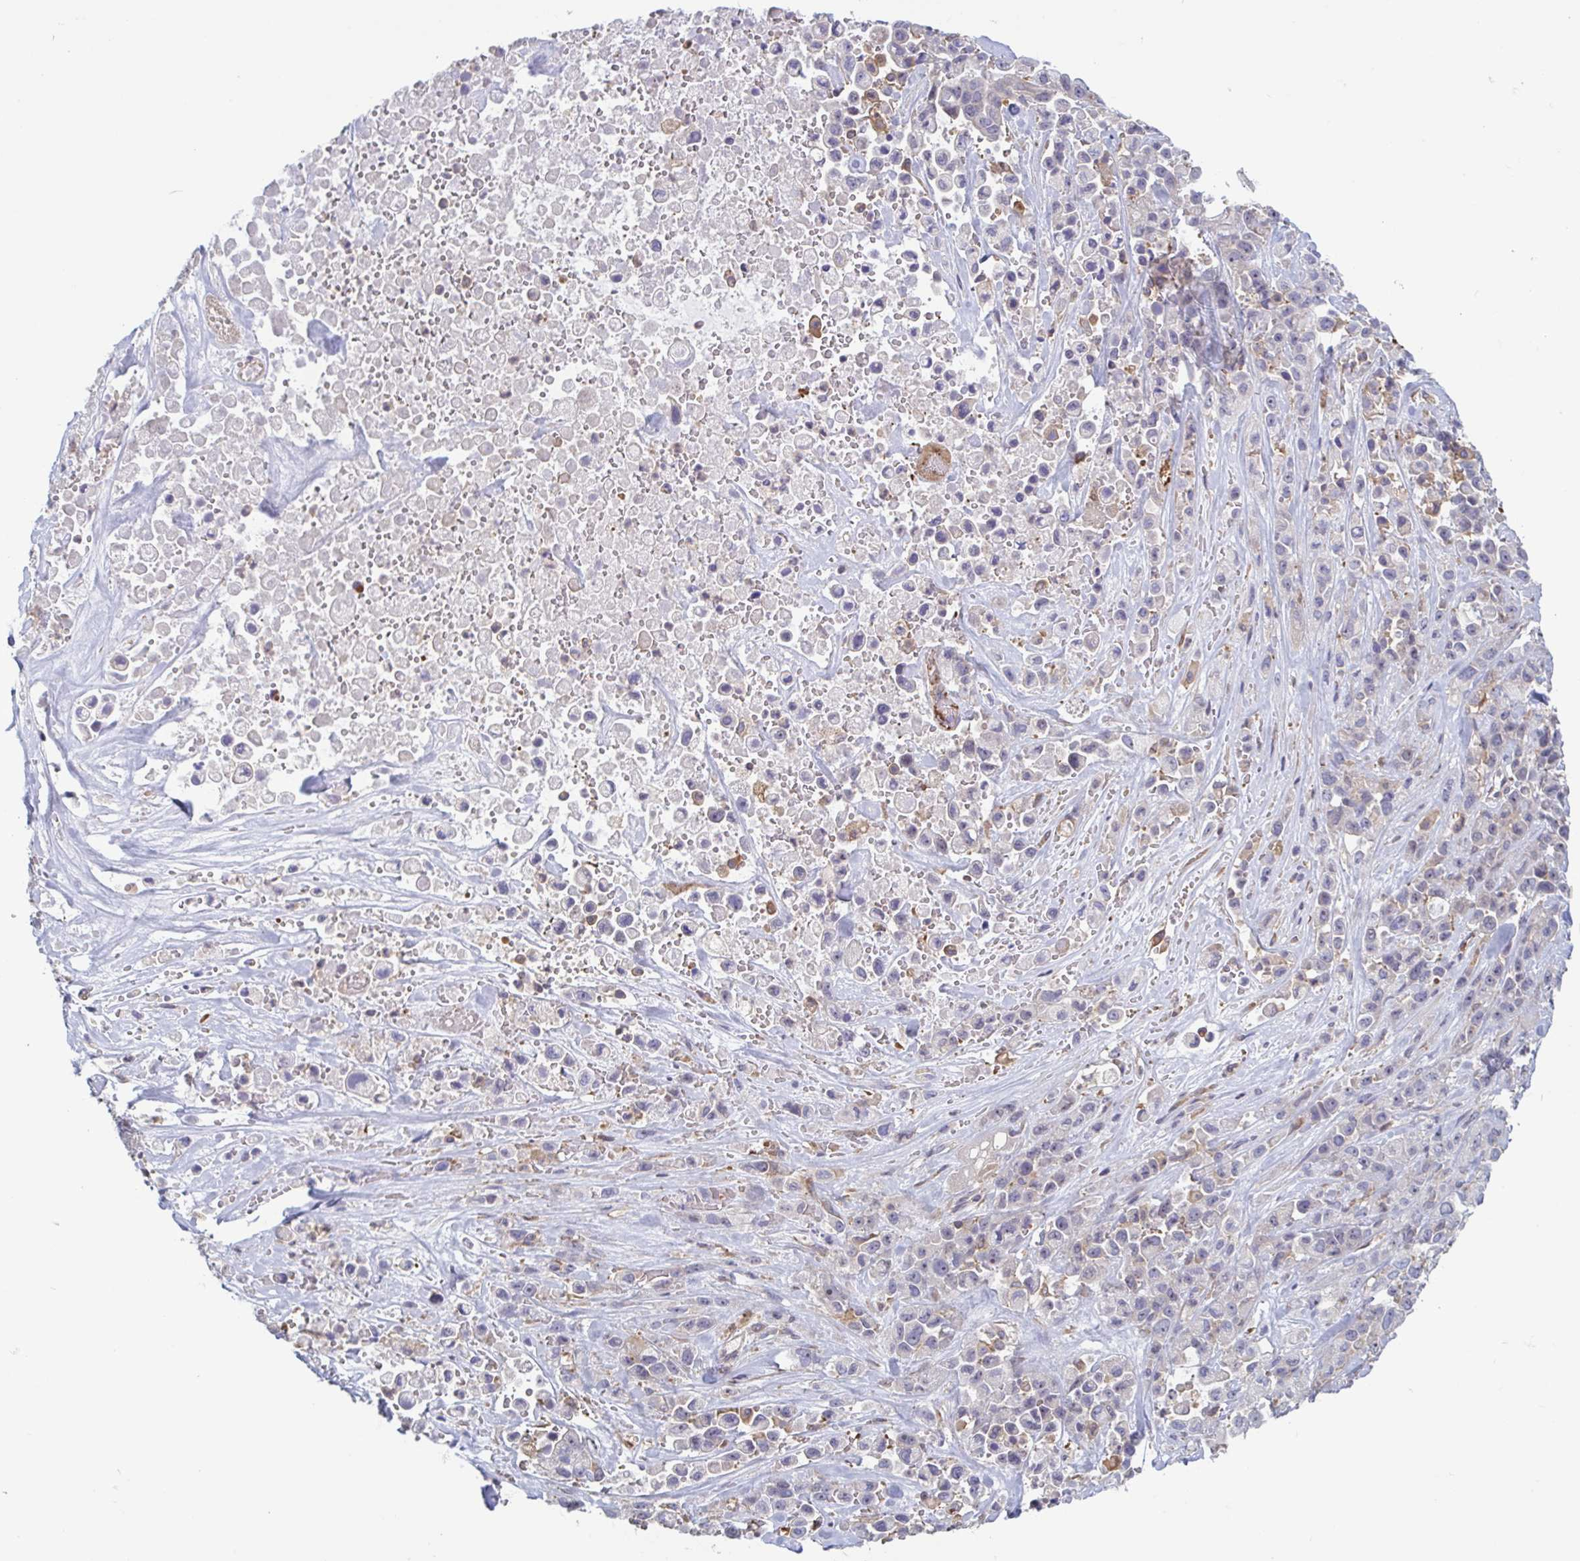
{"staining": {"intensity": "negative", "quantity": "none", "location": "none"}, "tissue": "pancreatic cancer", "cell_type": "Tumor cells", "image_type": "cancer", "snomed": [{"axis": "morphology", "description": "Adenocarcinoma, NOS"}, {"axis": "topography", "description": "Pancreas"}], "caption": "IHC image of pancreatic cancer stained for a protein (brown), which exhibits no positivity in tumor cells.", "gene": "LRRC38", "patient": {"sex": "male", "age": 44}}